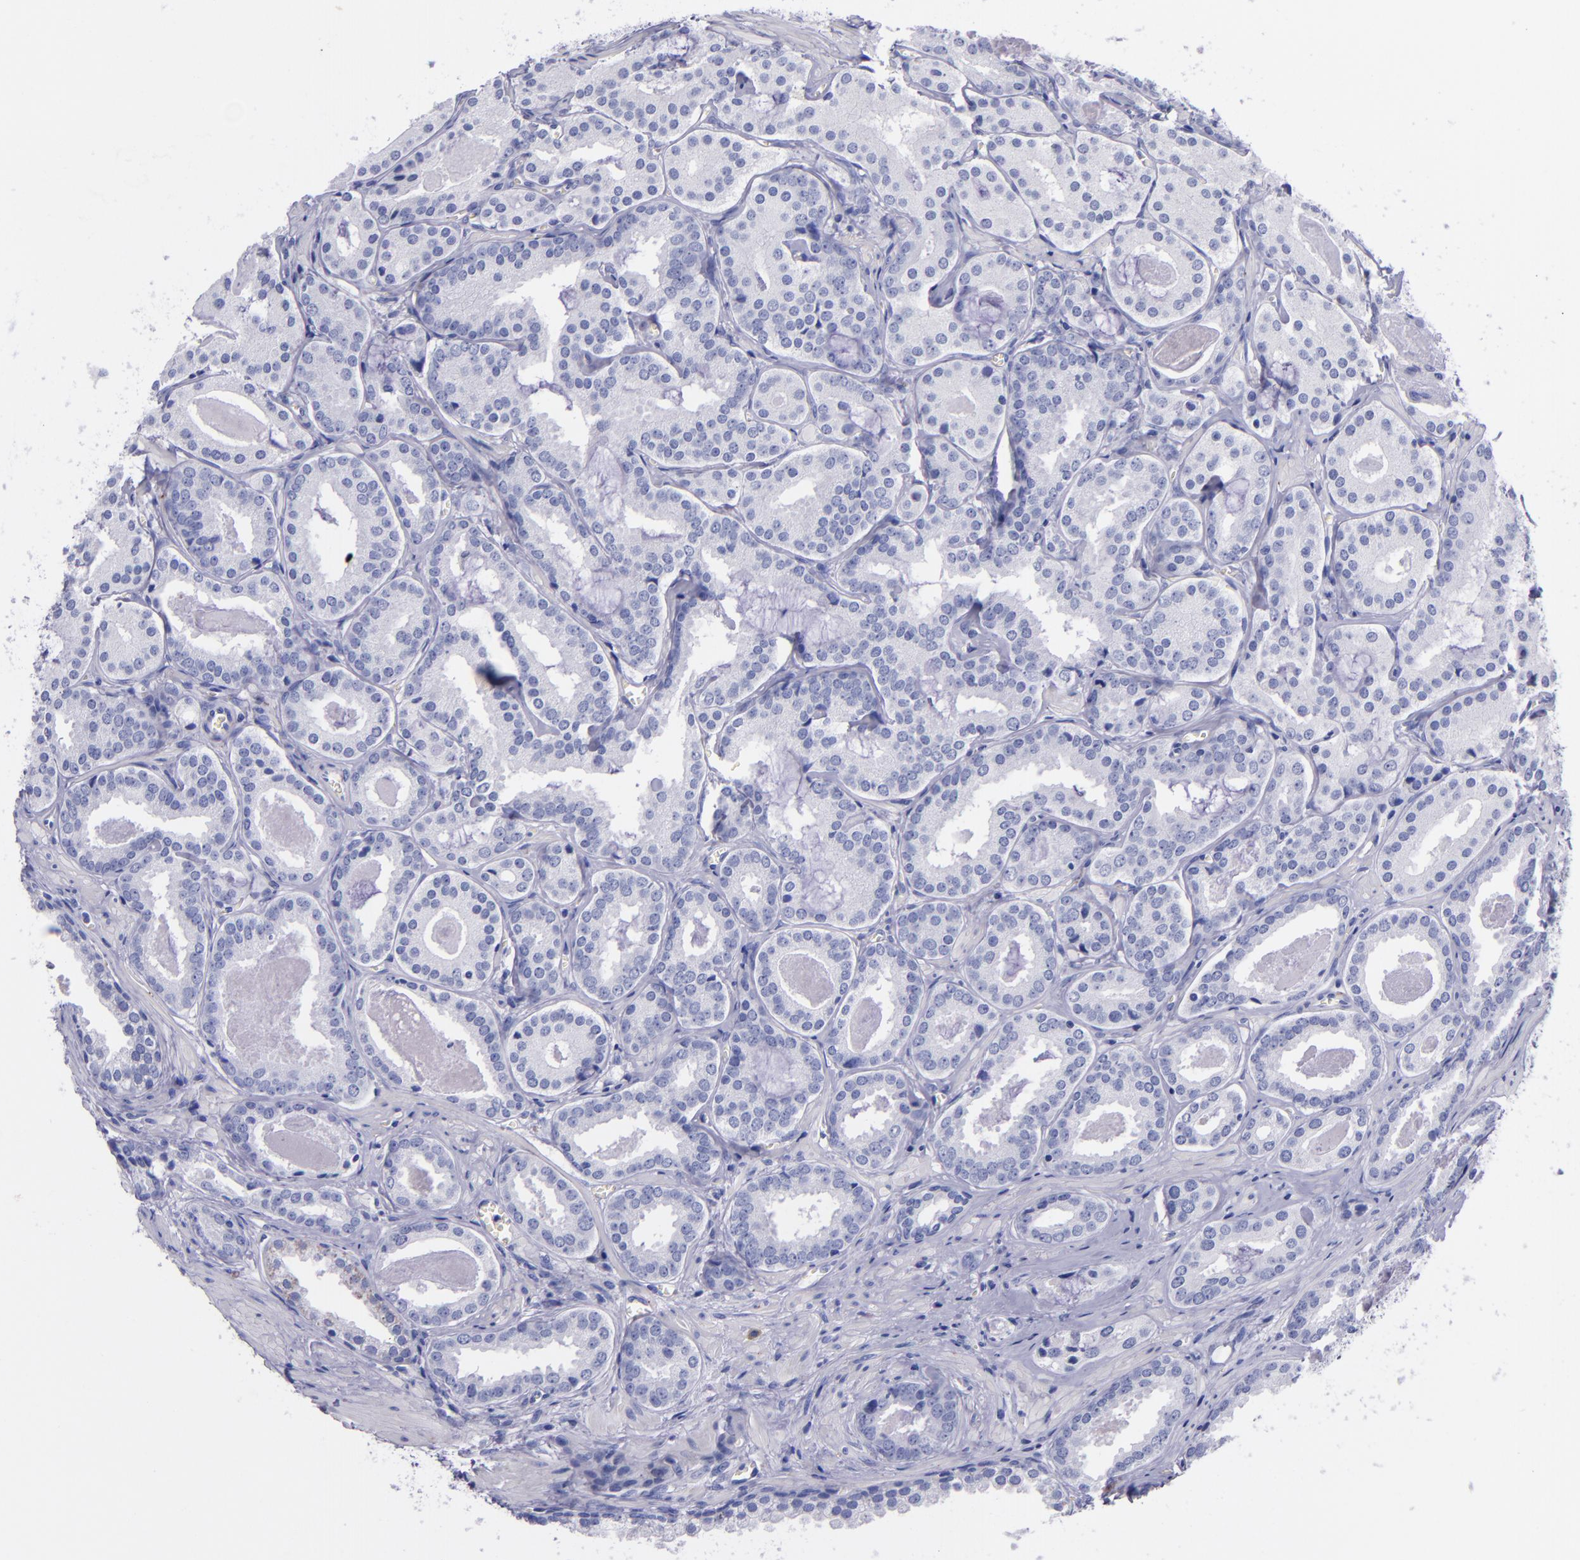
{"staining": {"intensity": "negative", "quantity": "none", "location": "none"}, "tissue": "prostate cancer", "cell_type": "Tumor cells", "image_type": "cancer", "snomed": [{"axis": "morphology", "description": "Adenocarcinoma, Medium grade"}, {"axis": "topography", "description": "Prostate"}], "caption": "Tumor cells are negative for brown protein staining in prostate cancer.", "gene": "SV2A", "patient": {"sex": "male", "age": 64}}